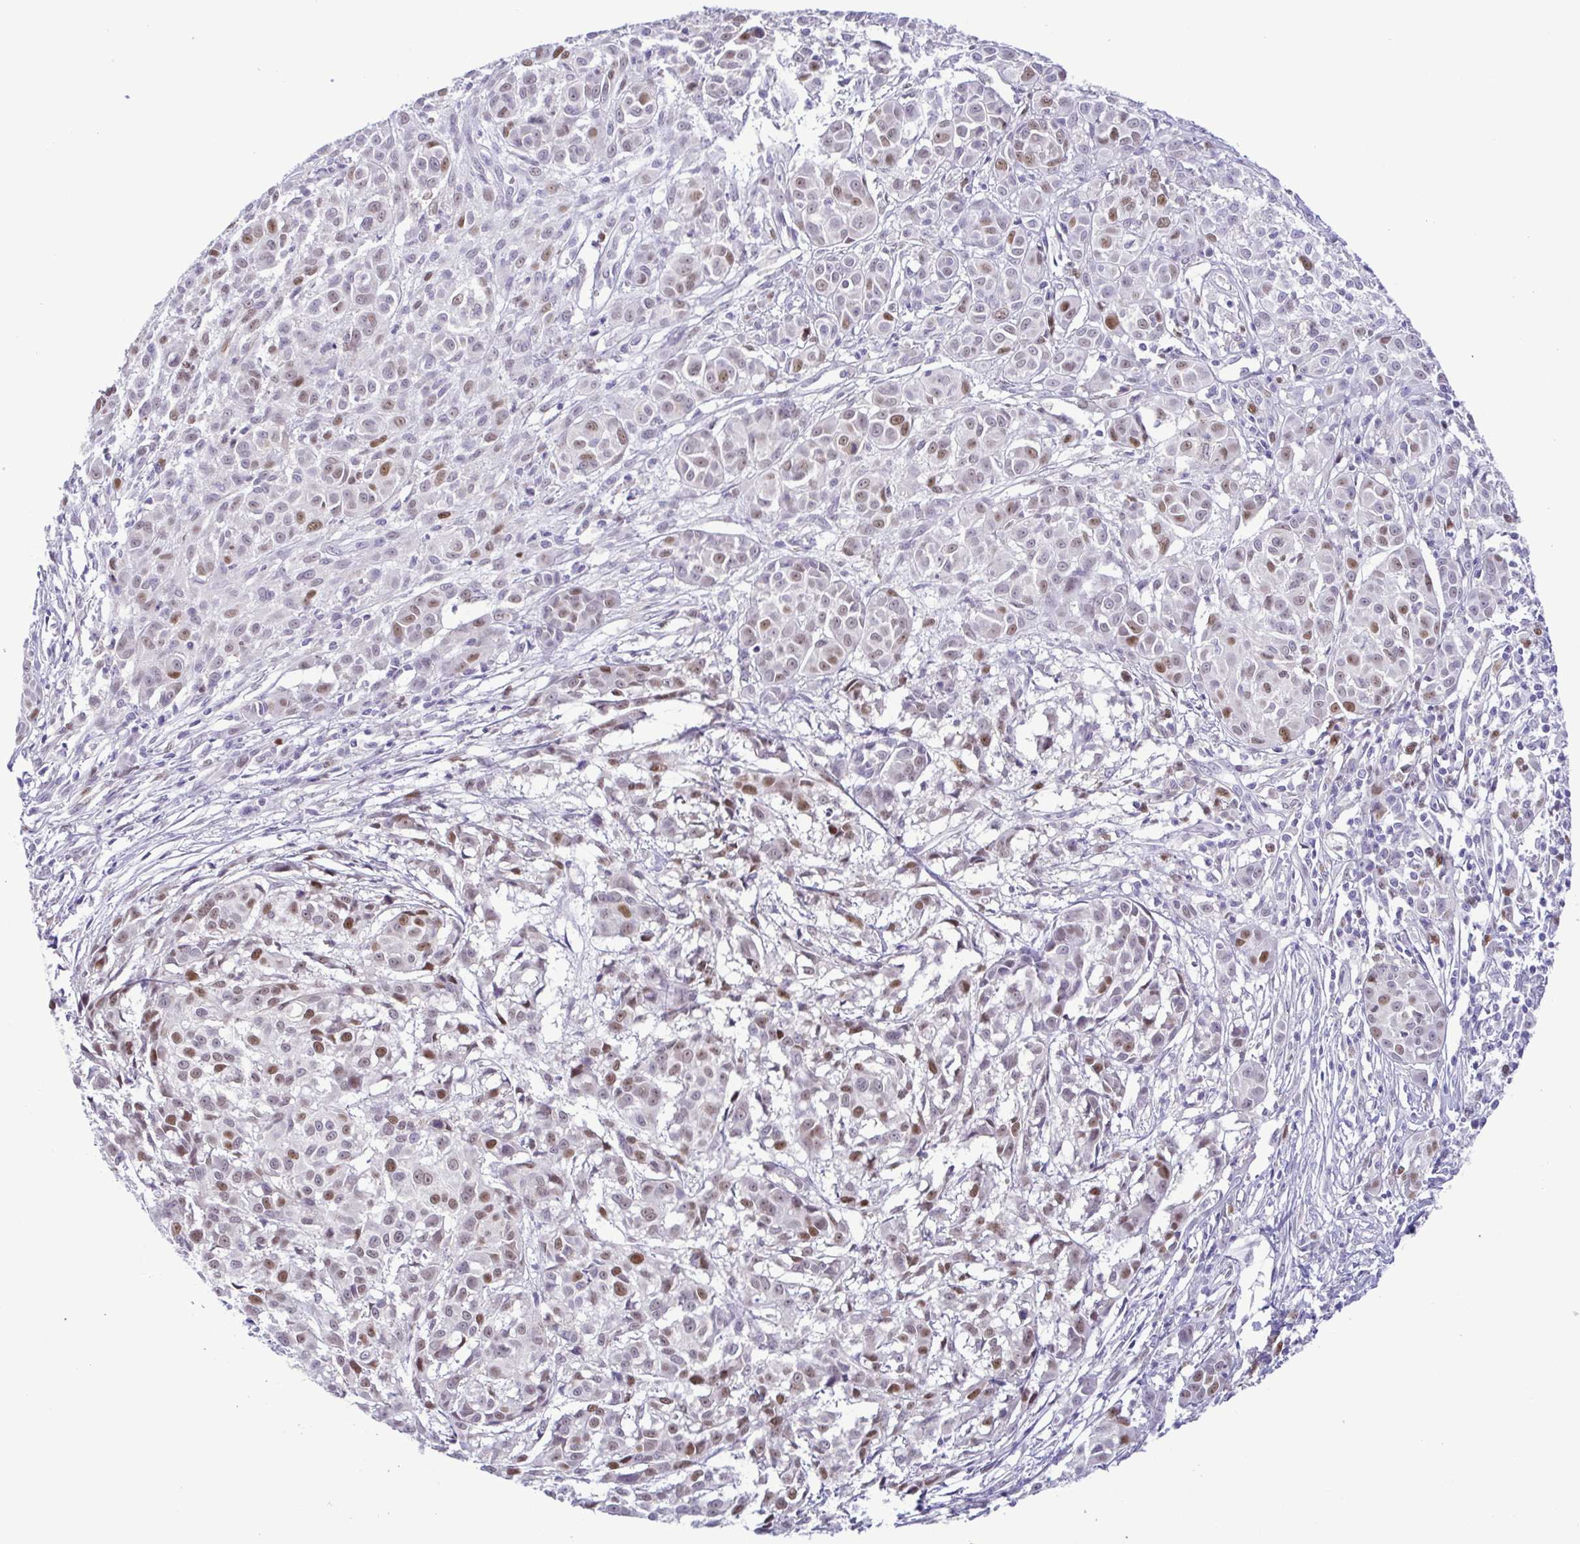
{"staining": {"intensity": "weak", "quantity": "25%-75%", "location": "nuclear"}, "tissue": "melanoma", "cell_type": "Tumor cells", "image_type": "cancer", "snomed": [{"axis": "morphology", "description": "Malignant melanoma, NOS"}, {"axis": "topography", "description": "Skin"}], "caption": "Protein expression analysis of human malignant melanoma reveals weak nuclear expression in about 25%-75% of tumor cells.", "gene": "TIPIN", "patient": {"sex": "male", "age": 48}}